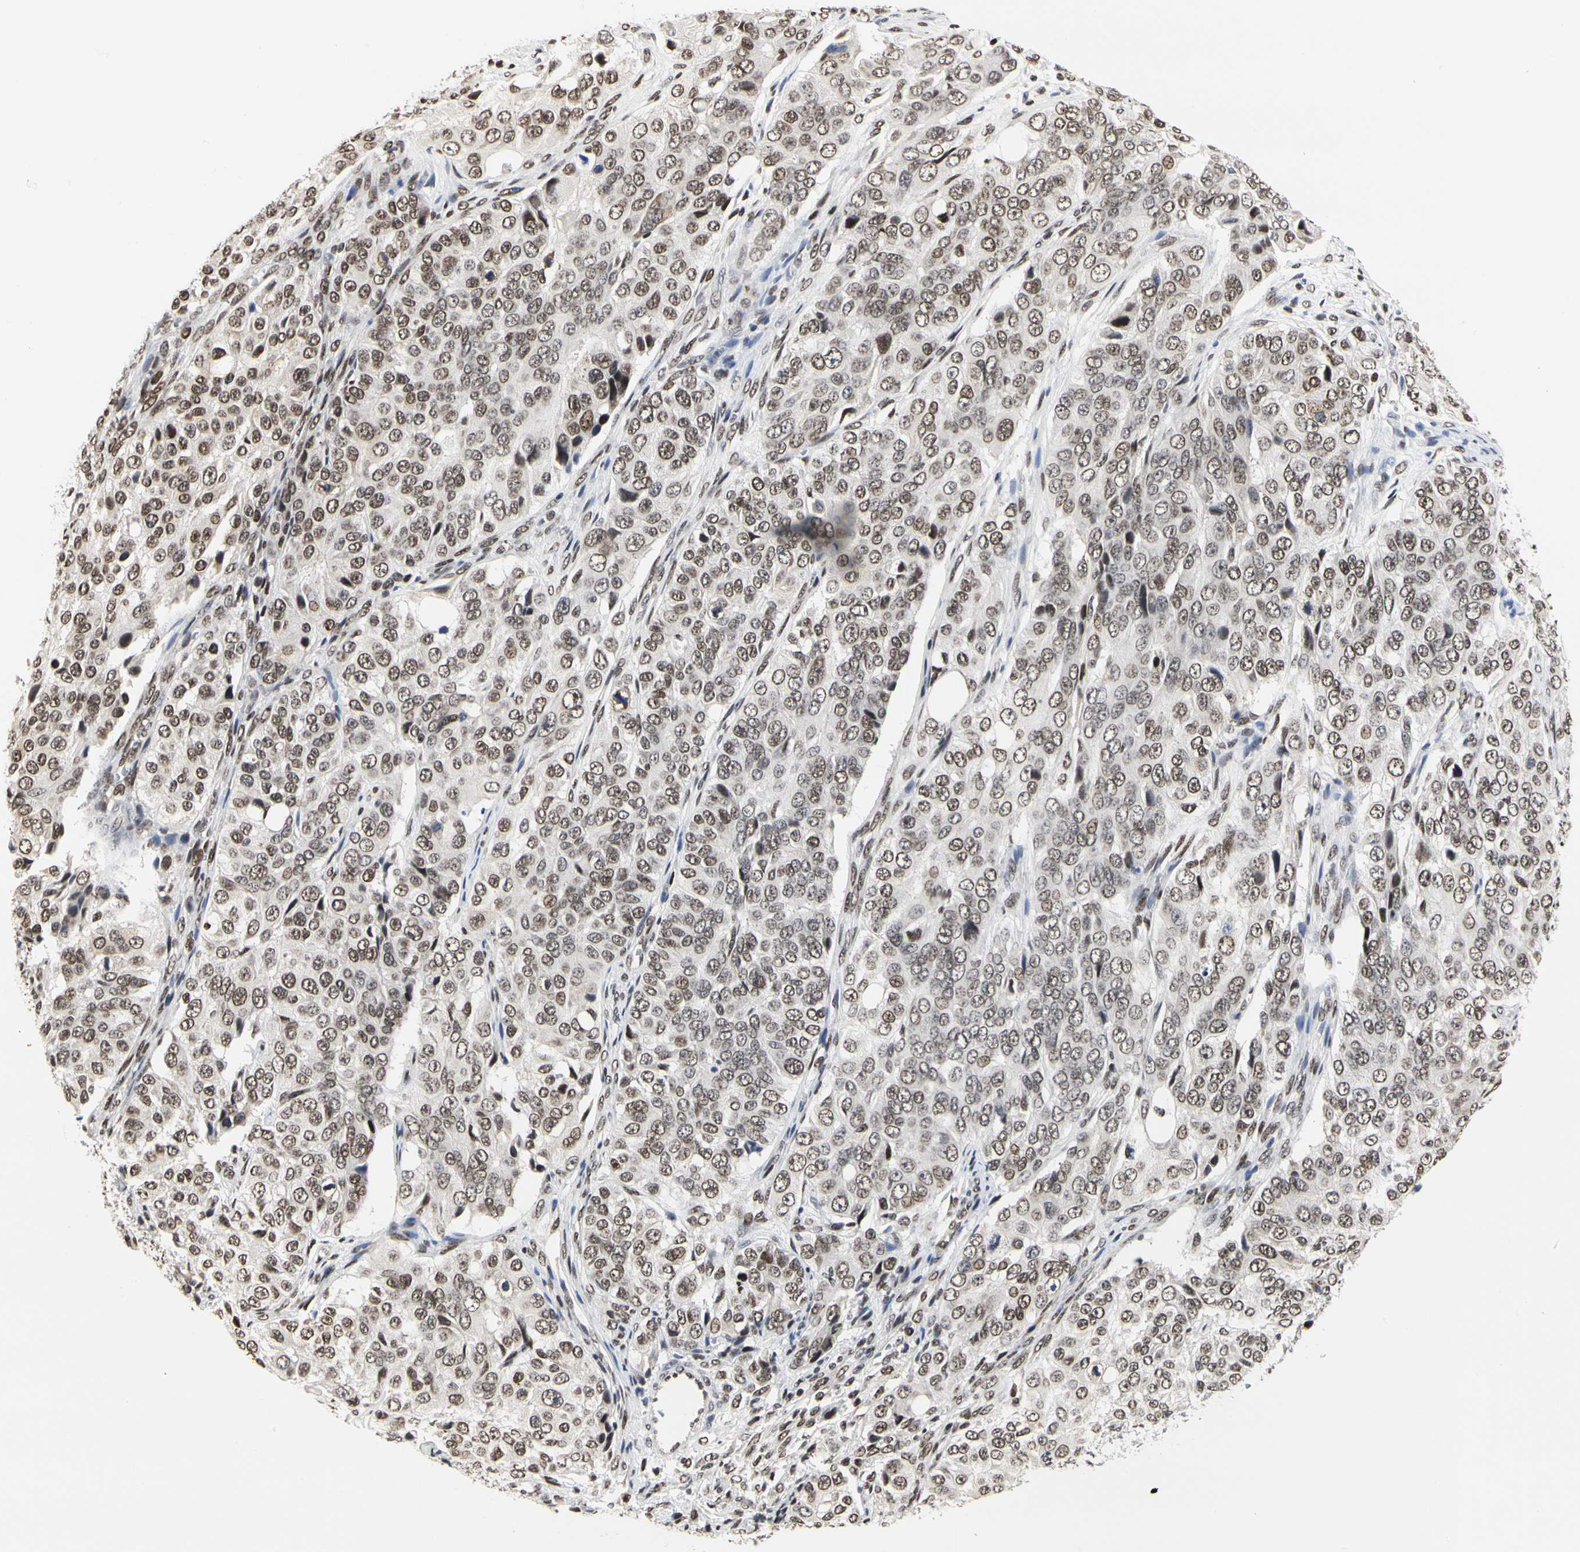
{"staining": {"intensity": "moderate", "quantity": ">75%", "location": "nuclear"}, "tissue": "ovarian cancer", "cell_type": "Tumor cells", "image_type": "cancer", "snomed": [{"axis": "morphology", "description": "Carcinoma, endometroid"}, {"axis": "topography", "description": "Ovary"}], "caption": "Moderate nuclear protein positivity is seen in about >75% of tumor cells in ovarian cancer (endometroid carcinoma).", "gene": "PRMT3", "patient": {"sex": "female", "age": 51}}